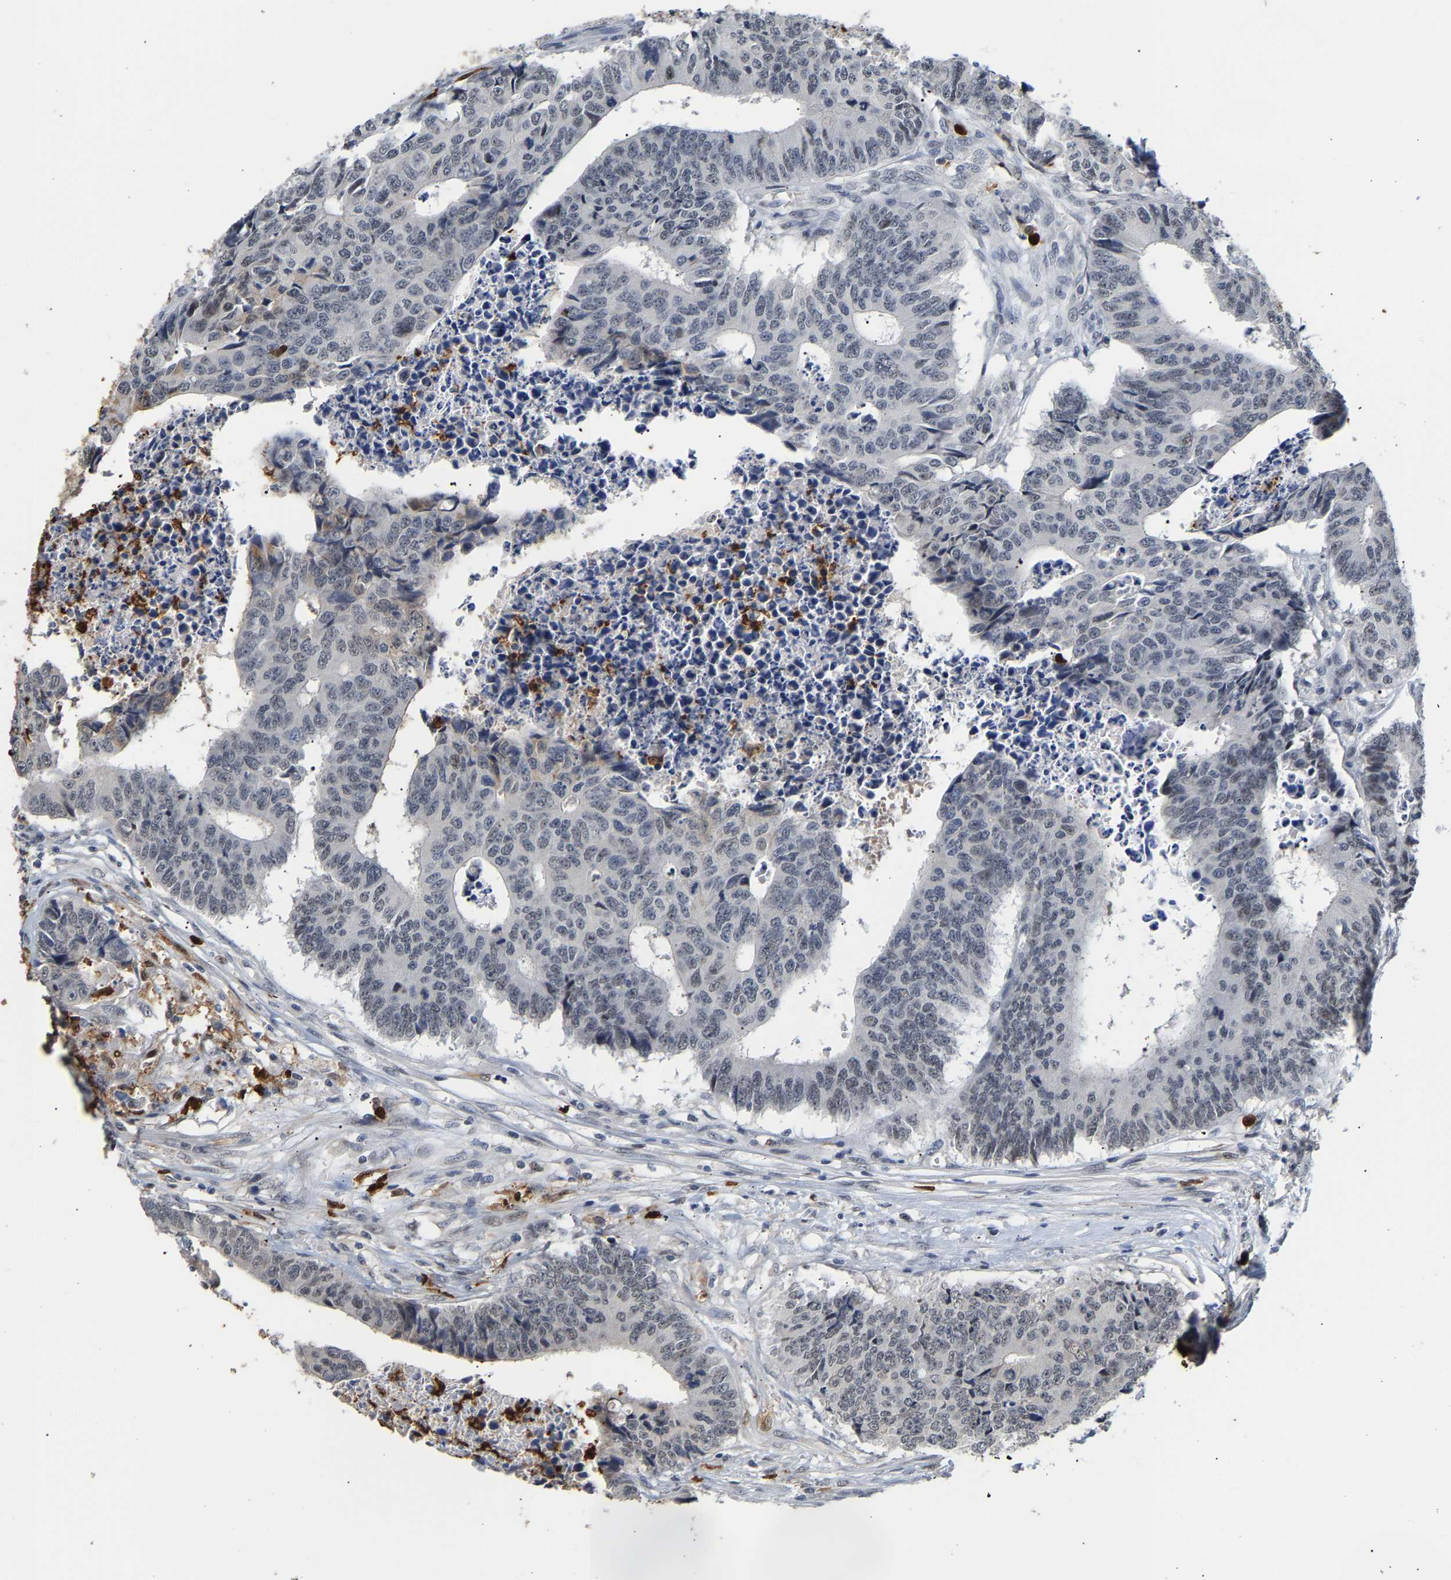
{"staining": {"intensity": "weak", "quantity": "<25%", "location": "nuclear"}, "tissue": "colorectal cancer", "cell_type": "Tumor cells", "image_type": "cancer", "snomed": [{"axis": "morphology", "description": "Adenocarcinoma, NOS"}, {"axis": "topography", "description": "Rectum"}], "caption": "A high-resolution micrograph shows immunohistochemistry staining of adenocarcinoma (colorectal), which displays no significant positivity in tumor cells.", "gene": "TDRD7", "patient": {"sex": "male", "age": 84}}